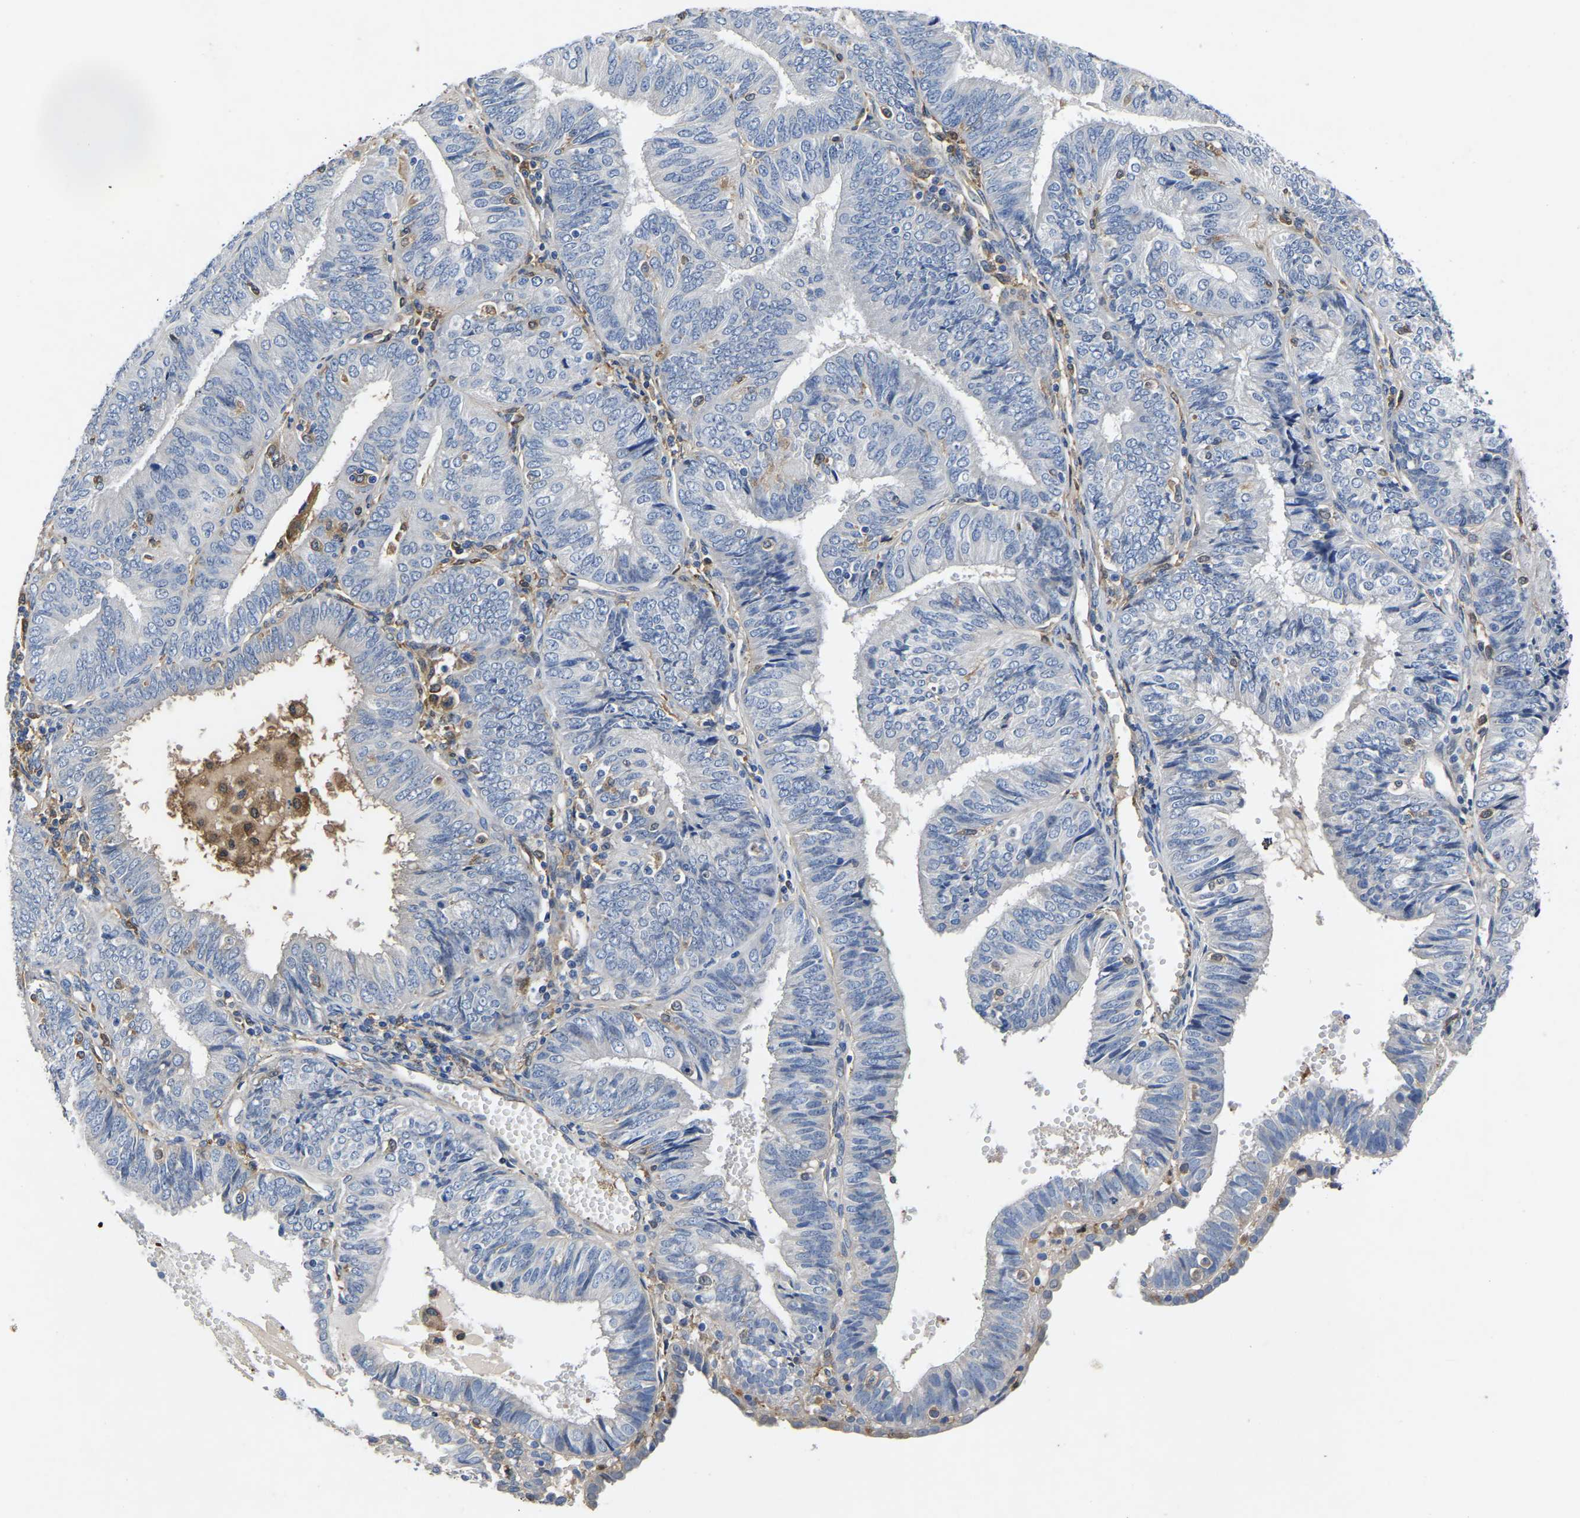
{"staining": {"intensity": "negative", "quantity": "none", "location": "none"}, "tissue": "endometrial cancer", "cell_type": "Tumor cells", "image_type": "cancer", "snomed": [{"axis": "morphology", "description": "Adenocarcinoma, NOS"}, {"axis": "topography", "description": "Endometrium"}], "caption": "This photomicrograph is of endometrial adenocarcinoma stained with IHC to label a protein in brown with the nuclei are counter-stained blue. There is no positivity in tumor cells. (DAB immunohistochemistry (IHC), high magnification).", "gene": "ATG2B", "patient": {"sex": "female", "age": 58}}